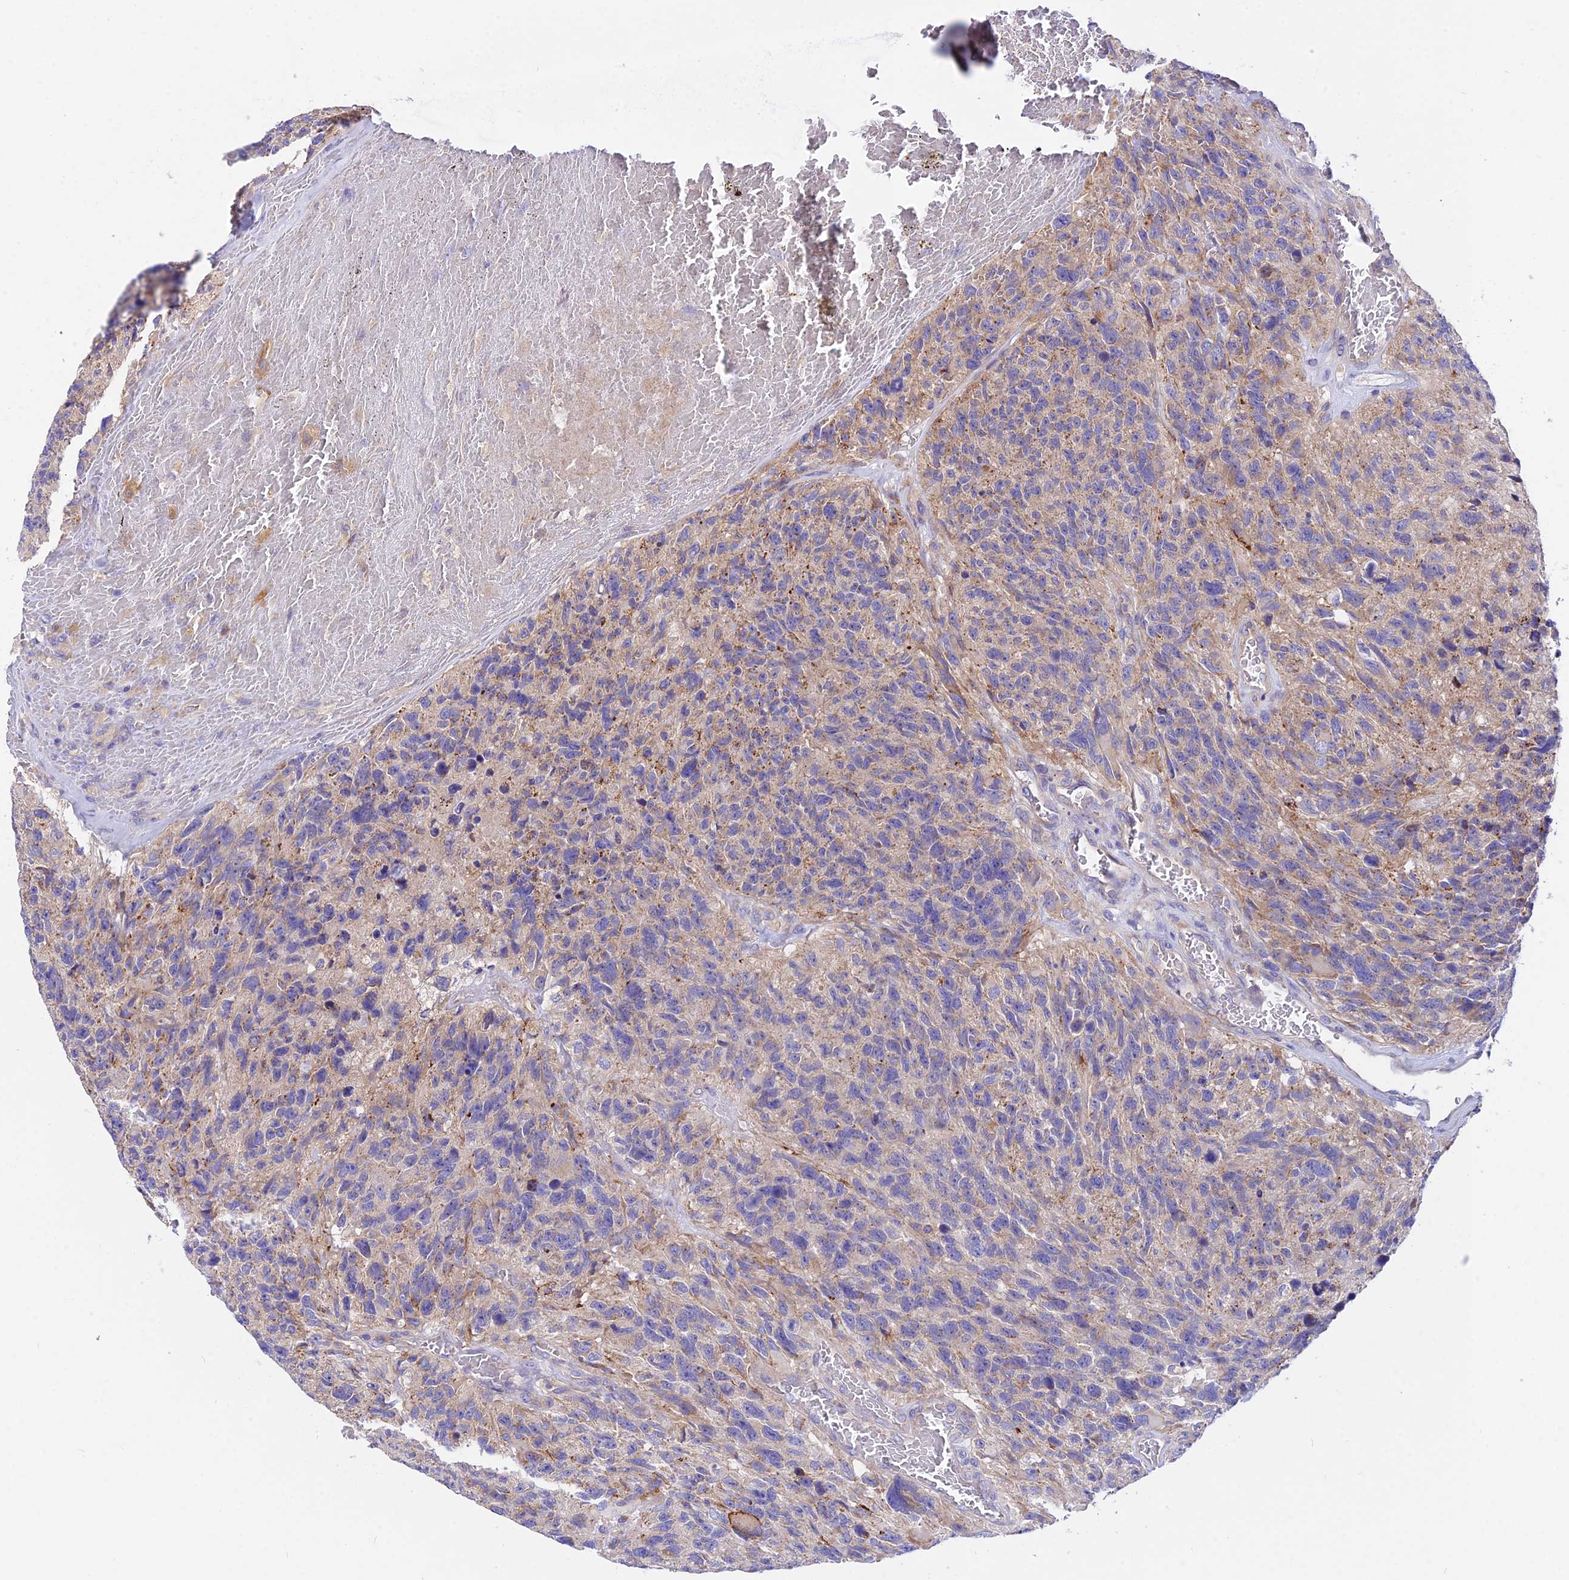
{"staining": {"intensity": "moderate", "quantity": "<25%", "location": "cytoplasmic/membranous"}, "tissue": "glioma", "cell_type": "Tumor cells", "image_type": "cancer", "snomed": [{"axis": "morphology", "description": "Glioma, malignant, High grade"}, {"axis": "topography", "description": "Brain"}], "caption": "DAB (3,3'-diaminobenzidine) immunohistochemical staining of glioma exhibits moderate cytoplasmic/membranous protein staining in approximately <25% of tumor cells.", "gene": "TRIM43B", "patient": {"sex": "male", "age": 69}}